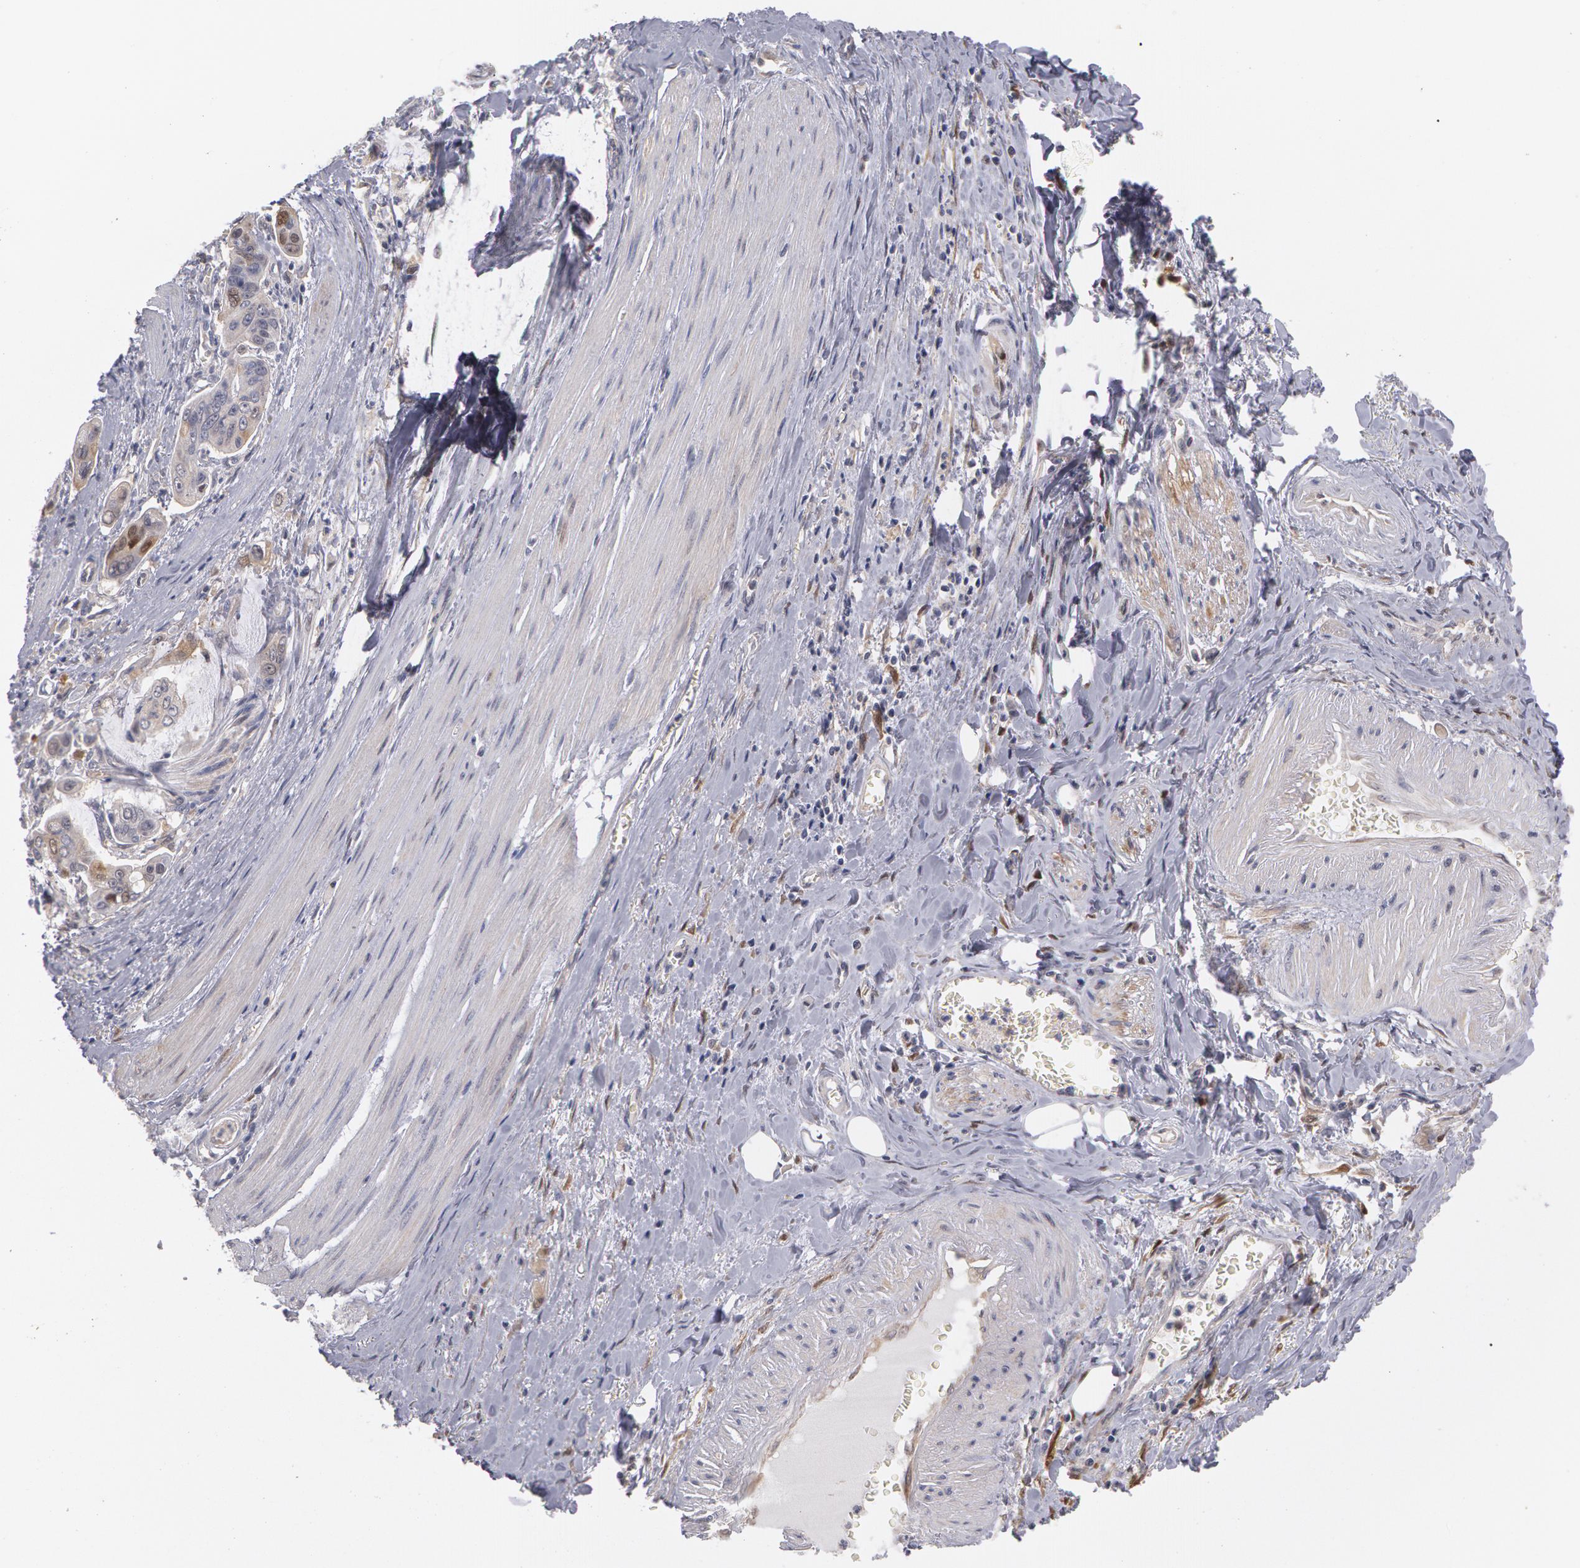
{"staining": {"intensity": "moderate", "quantity": "<25%", "location": "nuclear"}, "tissue": "stomach cancer", "cell_type": "Tumor cells", "image_type": "cancer", "snomed": [{"axis": "morphology", "description": "Adenocarcinoma, NOS"}, {"axis": "topography", "description": "Stomach, upper"}], "caption": "Immunohistochemistry of human adenocarcinoma (stomach) exhibits low levels of moderate nuclear positivity in approximately <25% of tumor cells.", "gene": "TXNRD1", "patient": {"sex": "male", "age": 80}}